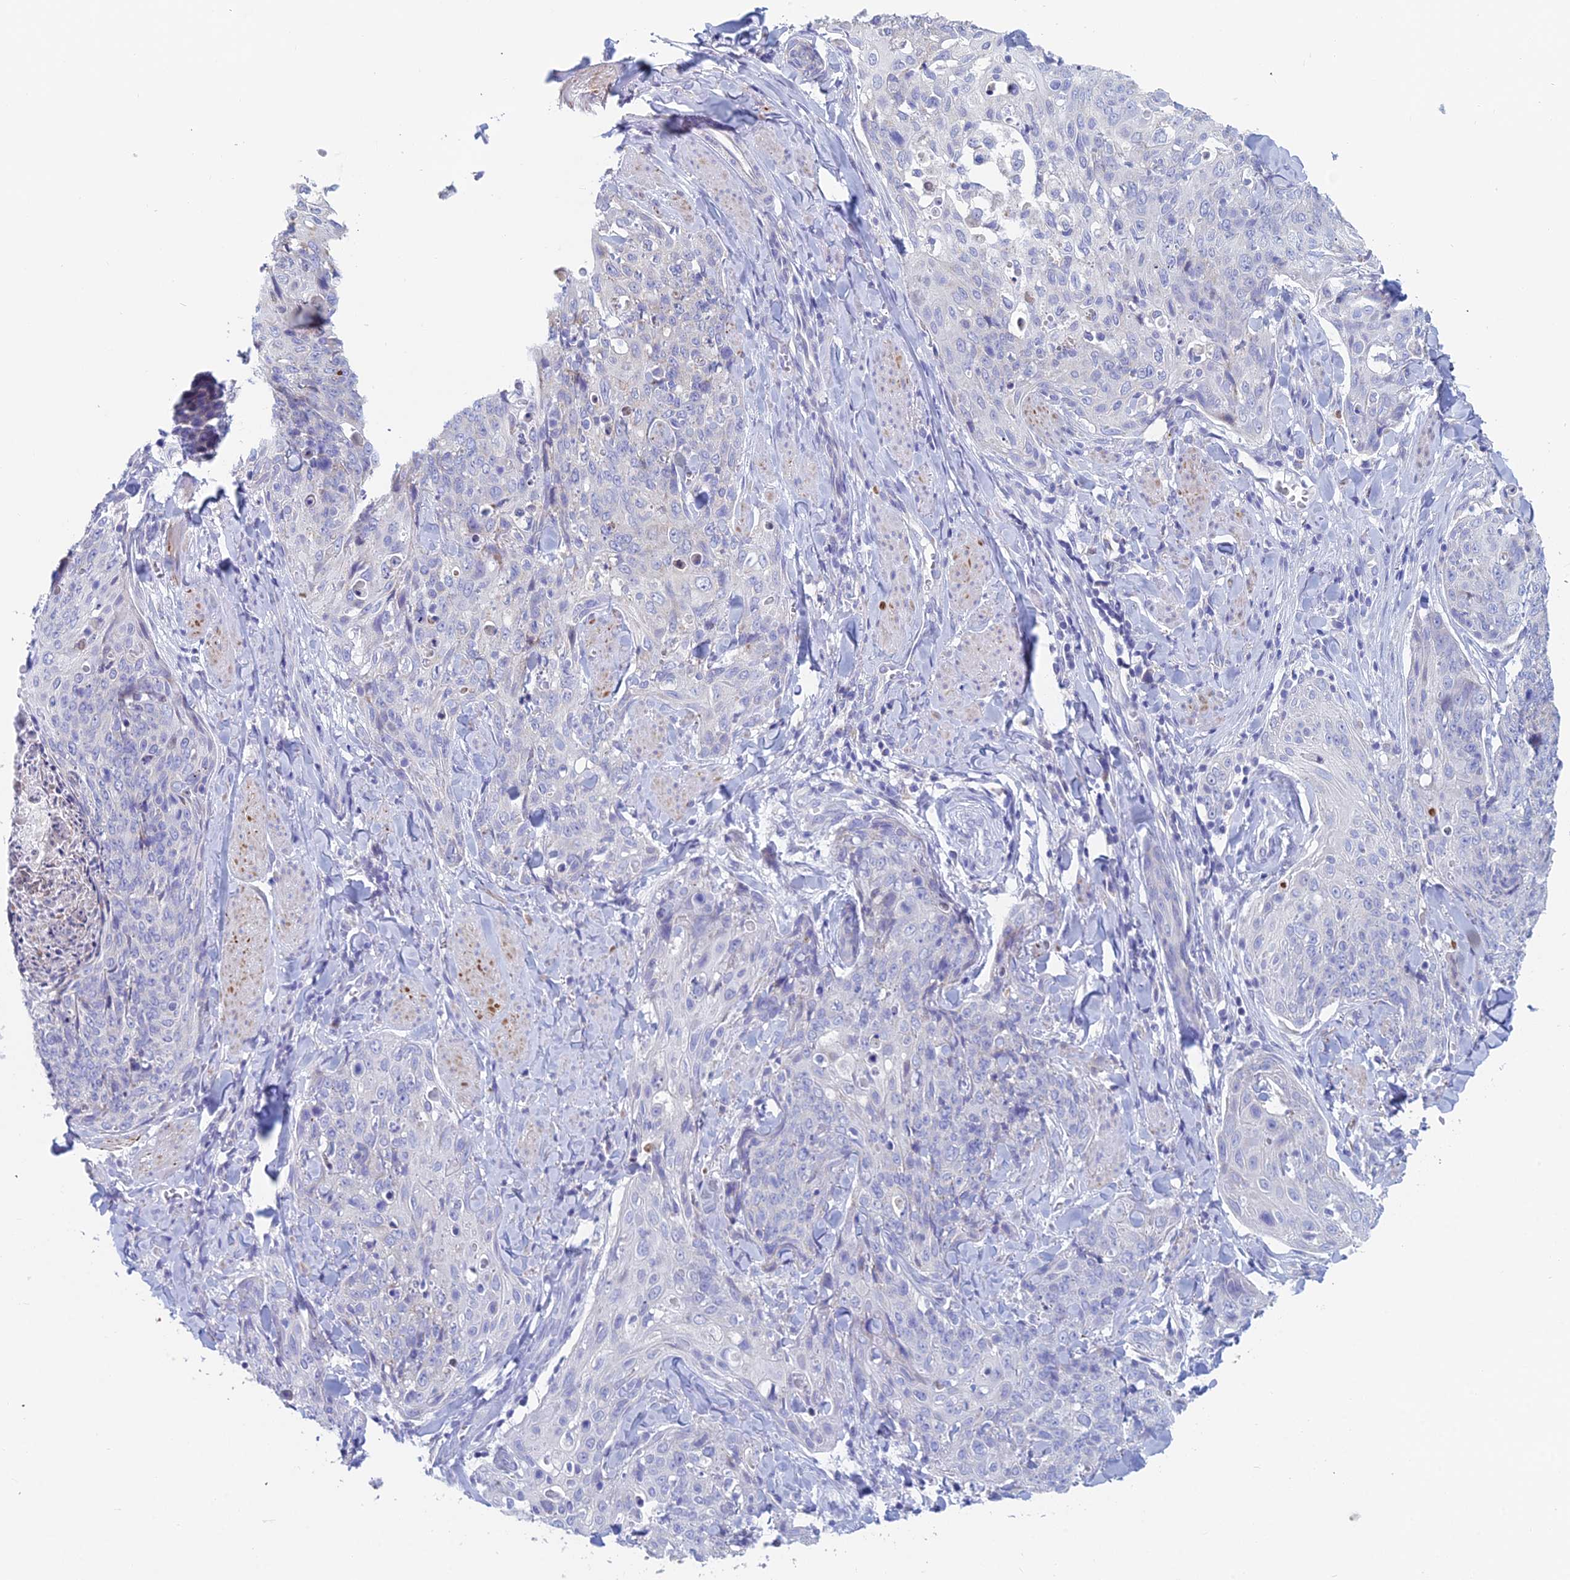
{"staining": {"intensity": "negative", "quantity": "none", "location": "none"}, "tissue": "skin cancer", "cell_type": "Tumor cells", "image_type": "cancer", "snomed": [{"axis": "morphology", "description": "Squamous cell carcinoma, NOS"}, {"axis": "topography", "description": "Skin"}, {"axis": "topography", "description": "Vulva"}], "caption": "Protein analysis of skin squamous cell carcinoma shows no significant expression in tumor cells.", "gene": "ACSM1", "patient": {"sex": "female", "age": 85}}